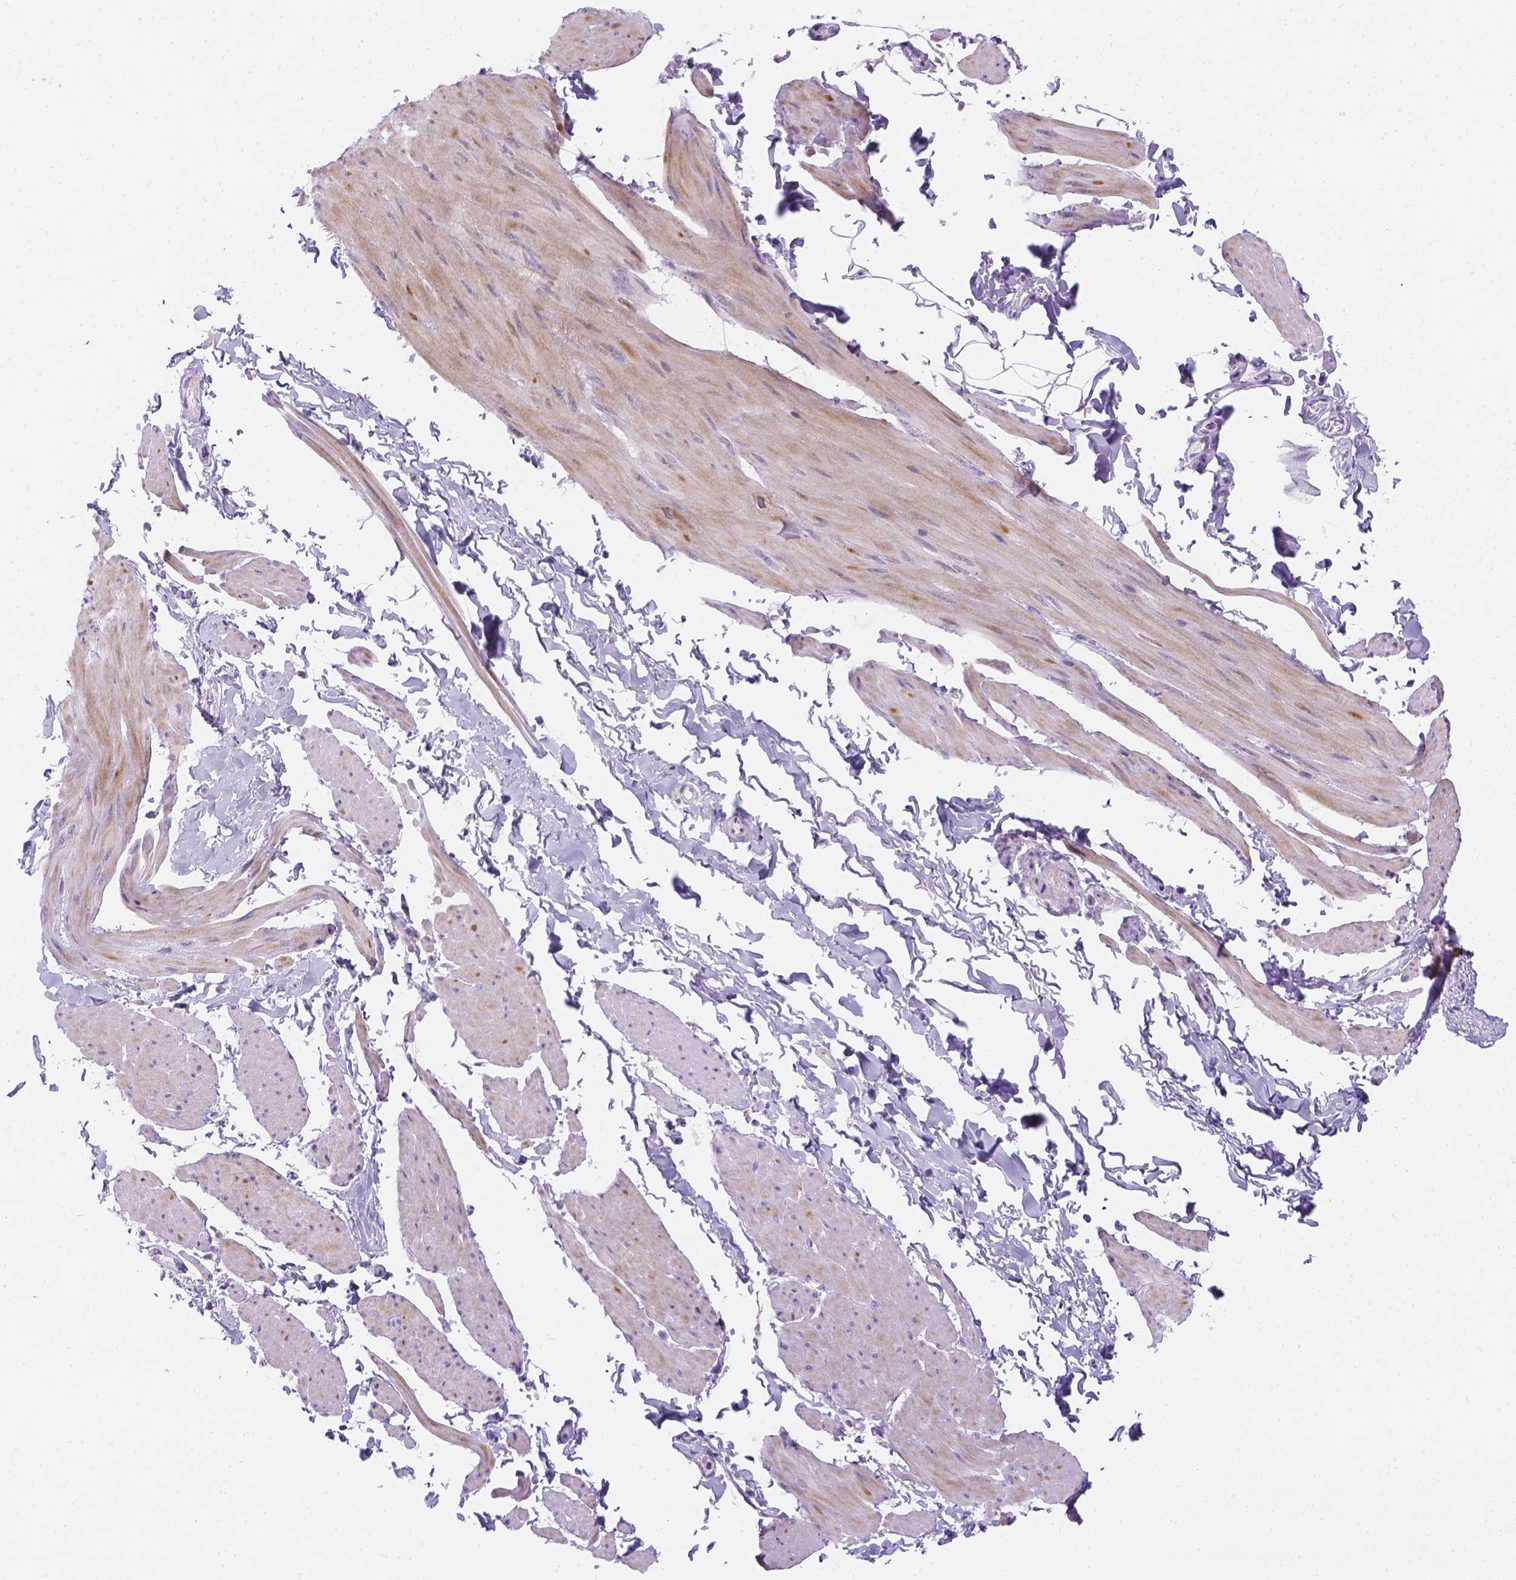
{"staining": {"intensity": "weak", "quantity": "25%-75%", "location": "cytoplasmic/membranous"}, "tissue": "smooth muscle", "cell_type": "Smooth muscle cells", "image_type": "normal", "snomed": [{"axis": "morphology", "description": "Normal tissue, NOS"}, {"axis": "topography", "description": "Adipose tissue"}, {"axis": "topography", "description": "Smooth muscle"}, {"axis": "topography", "description": "Peripheral nerve tissue"}], "caption": "The immunohistochemical stain shows weak cytoplasmic/membranous staining in smooth muscle cells of unremarkable smooth muscle. (Brightfield microscopy of DAB IHC at high magnification).", "gene": "DMWD", "patient": {"sex": "male", "age": 83}}